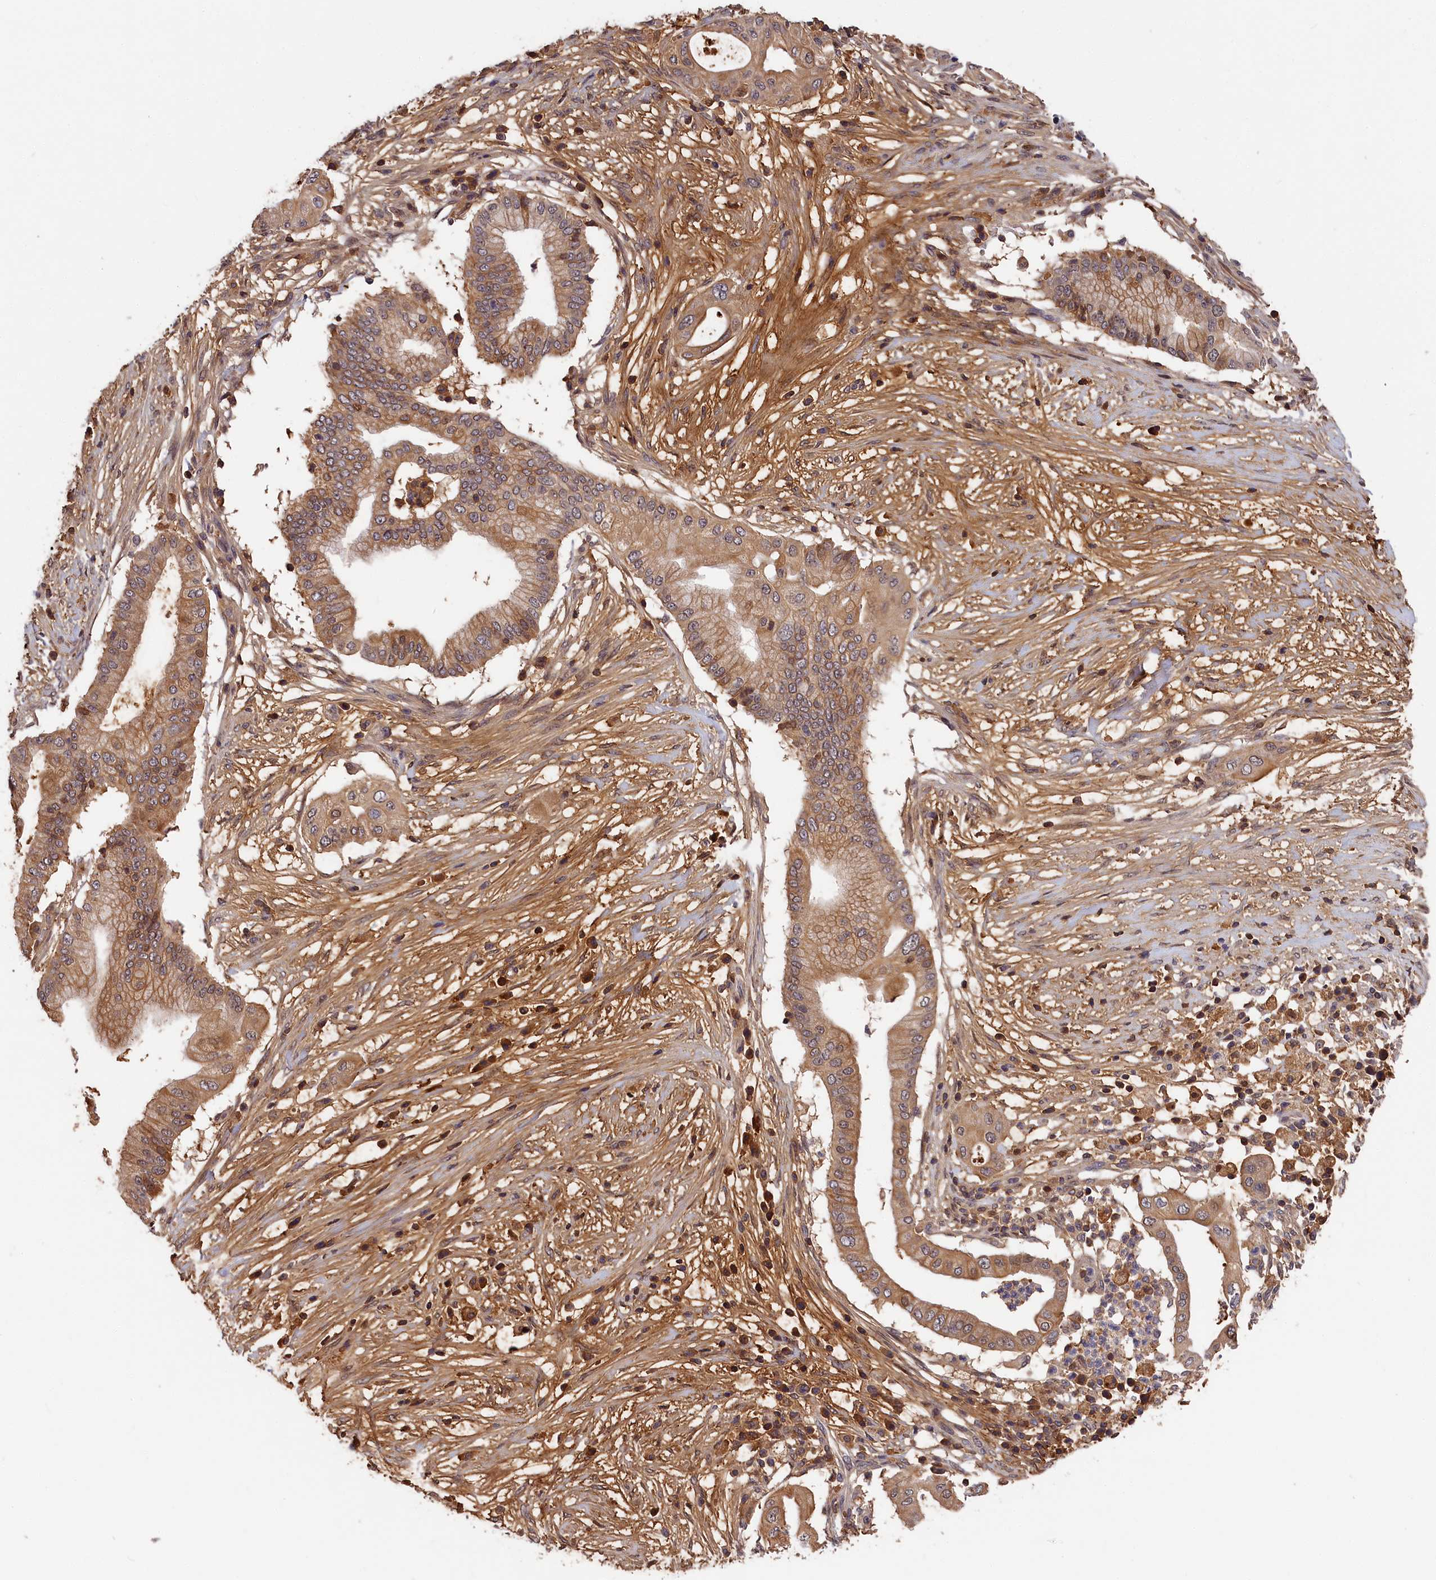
{"staining": {"intensity": "moderate", "quantity": ">75%", "location": "cytoplasmic/membranous"}, "tissue": "pancreatic cancer", "cell_type": "Tumor cells", "image_type": "cancer", "snomed": [{"axis": "morphology", "description": "Adenocarcinoma, NOS"}, {"axis": "topography", "description": "Pancreas"}], "caption": "This photomicrograph demonstrates adenocarcinoma (pancreatic) stained with immunohistochemistry to label a protein in brown. The cytoplasmic/membranous of tumor cells show moderate positivity for the protein. Nuclei are counter-stained blue.", "gene": "ITIH1", "patient": {"sex": "male", "age": 68}}